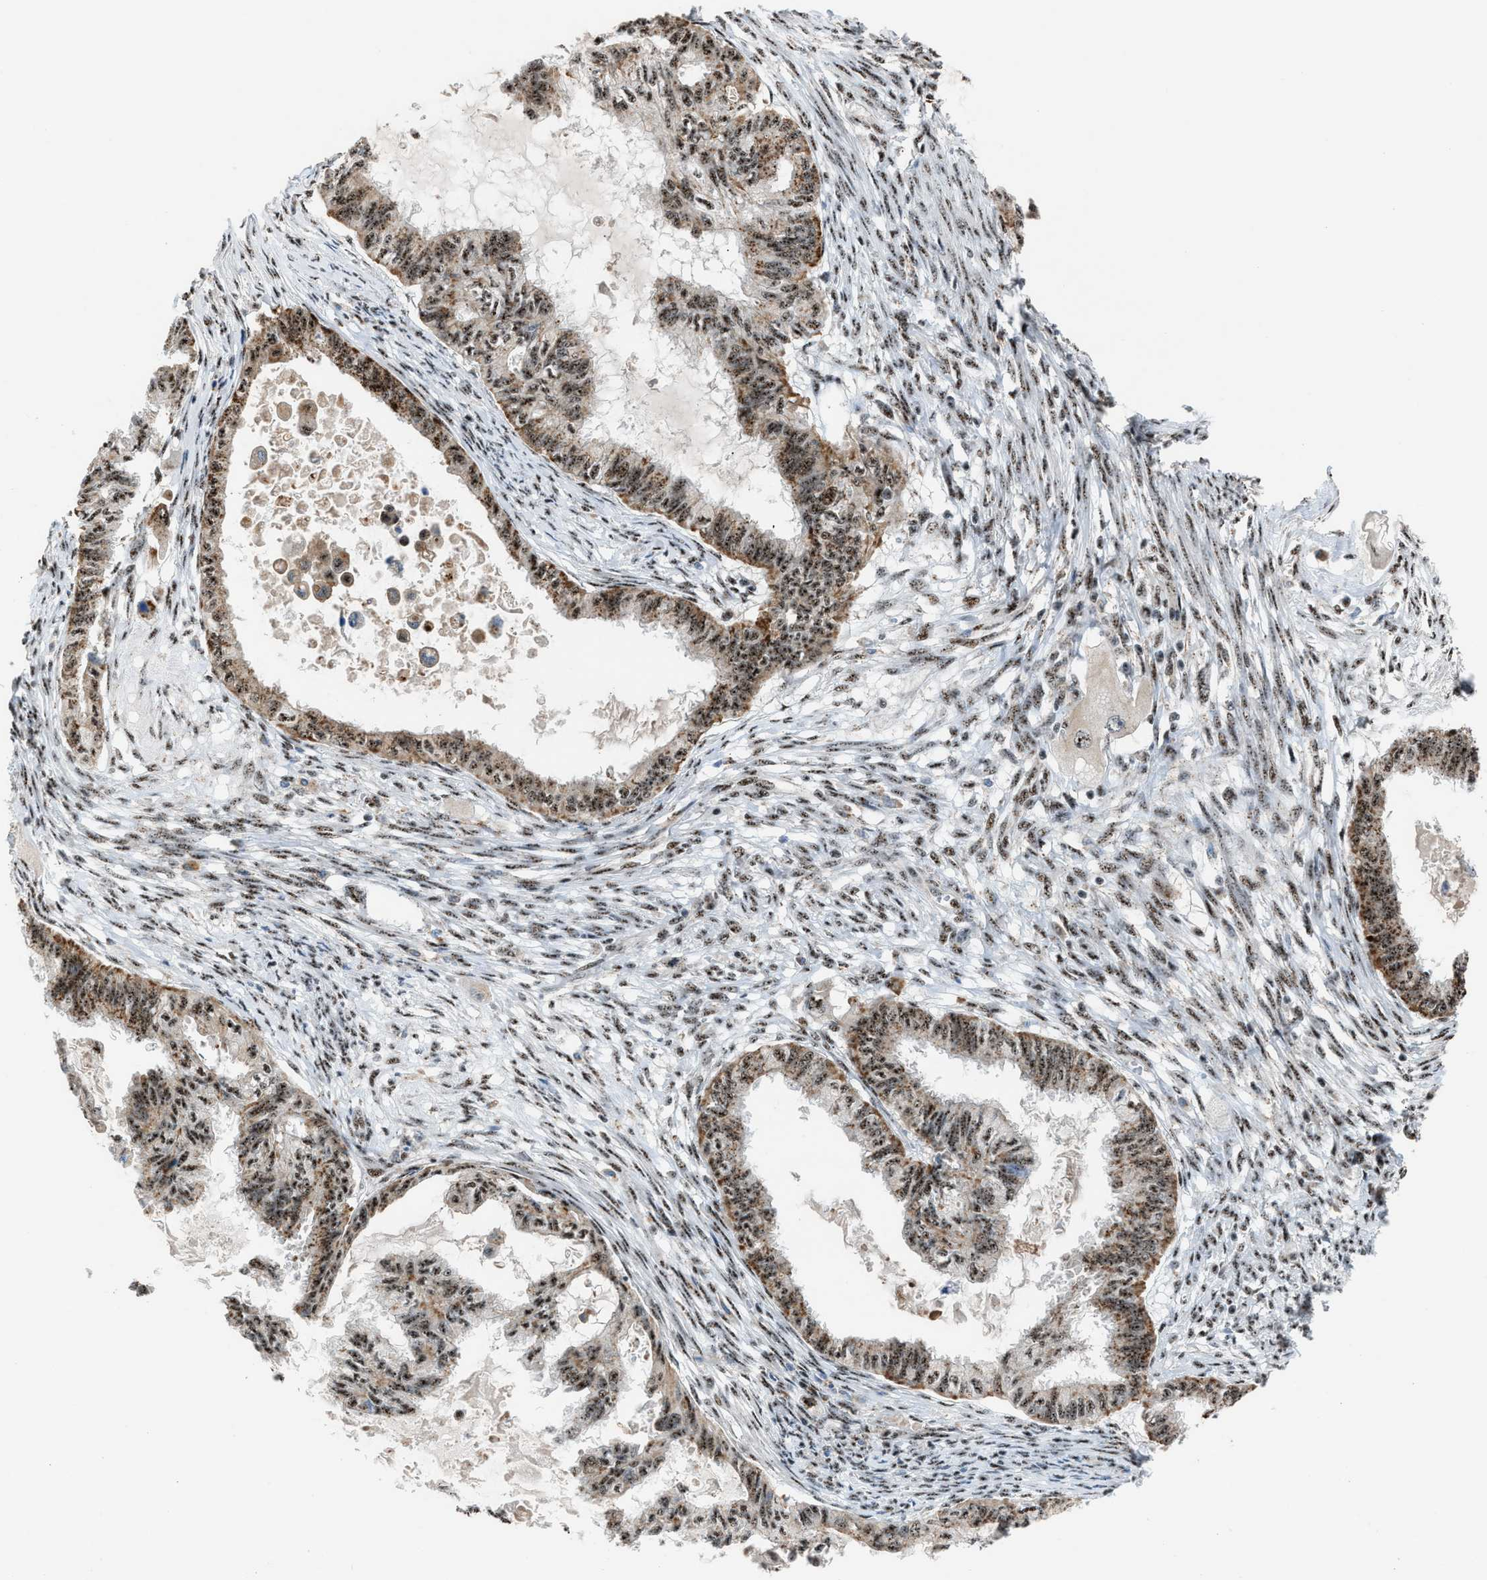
{"staining": {"intensity": "moderate", "quantity": ">75%", "location": "cytoplasmic/membranous,nuclear"}, "tissue": "cervical cancer", "cell_type": "Tumor cells", "image_type": "cancer", "snomed": [{"axis": "morphology", "description": "Normal tissue, NOS"}, {"axis": "morphology", "description": "Adenocarcinoma, NOS"}, {"axis": "topography", "description": "Cervix"}, {"axis": "topography", "description": "Endometrium"}], "caption": "Immunohistochemical staining of cervical cancer displays medium levels of moderate cytoplasmic/membranous and nuclear protein staining in approximately >75% of tumor cells. The staining is performed using DAB (3,3'-diaminobenzidine) brown chromogen to label protein expression. The nuclei are counter-stained blue using hematoxylin.", "gene": "CENPP", "patient": {"sex": "female", "age": 86}}